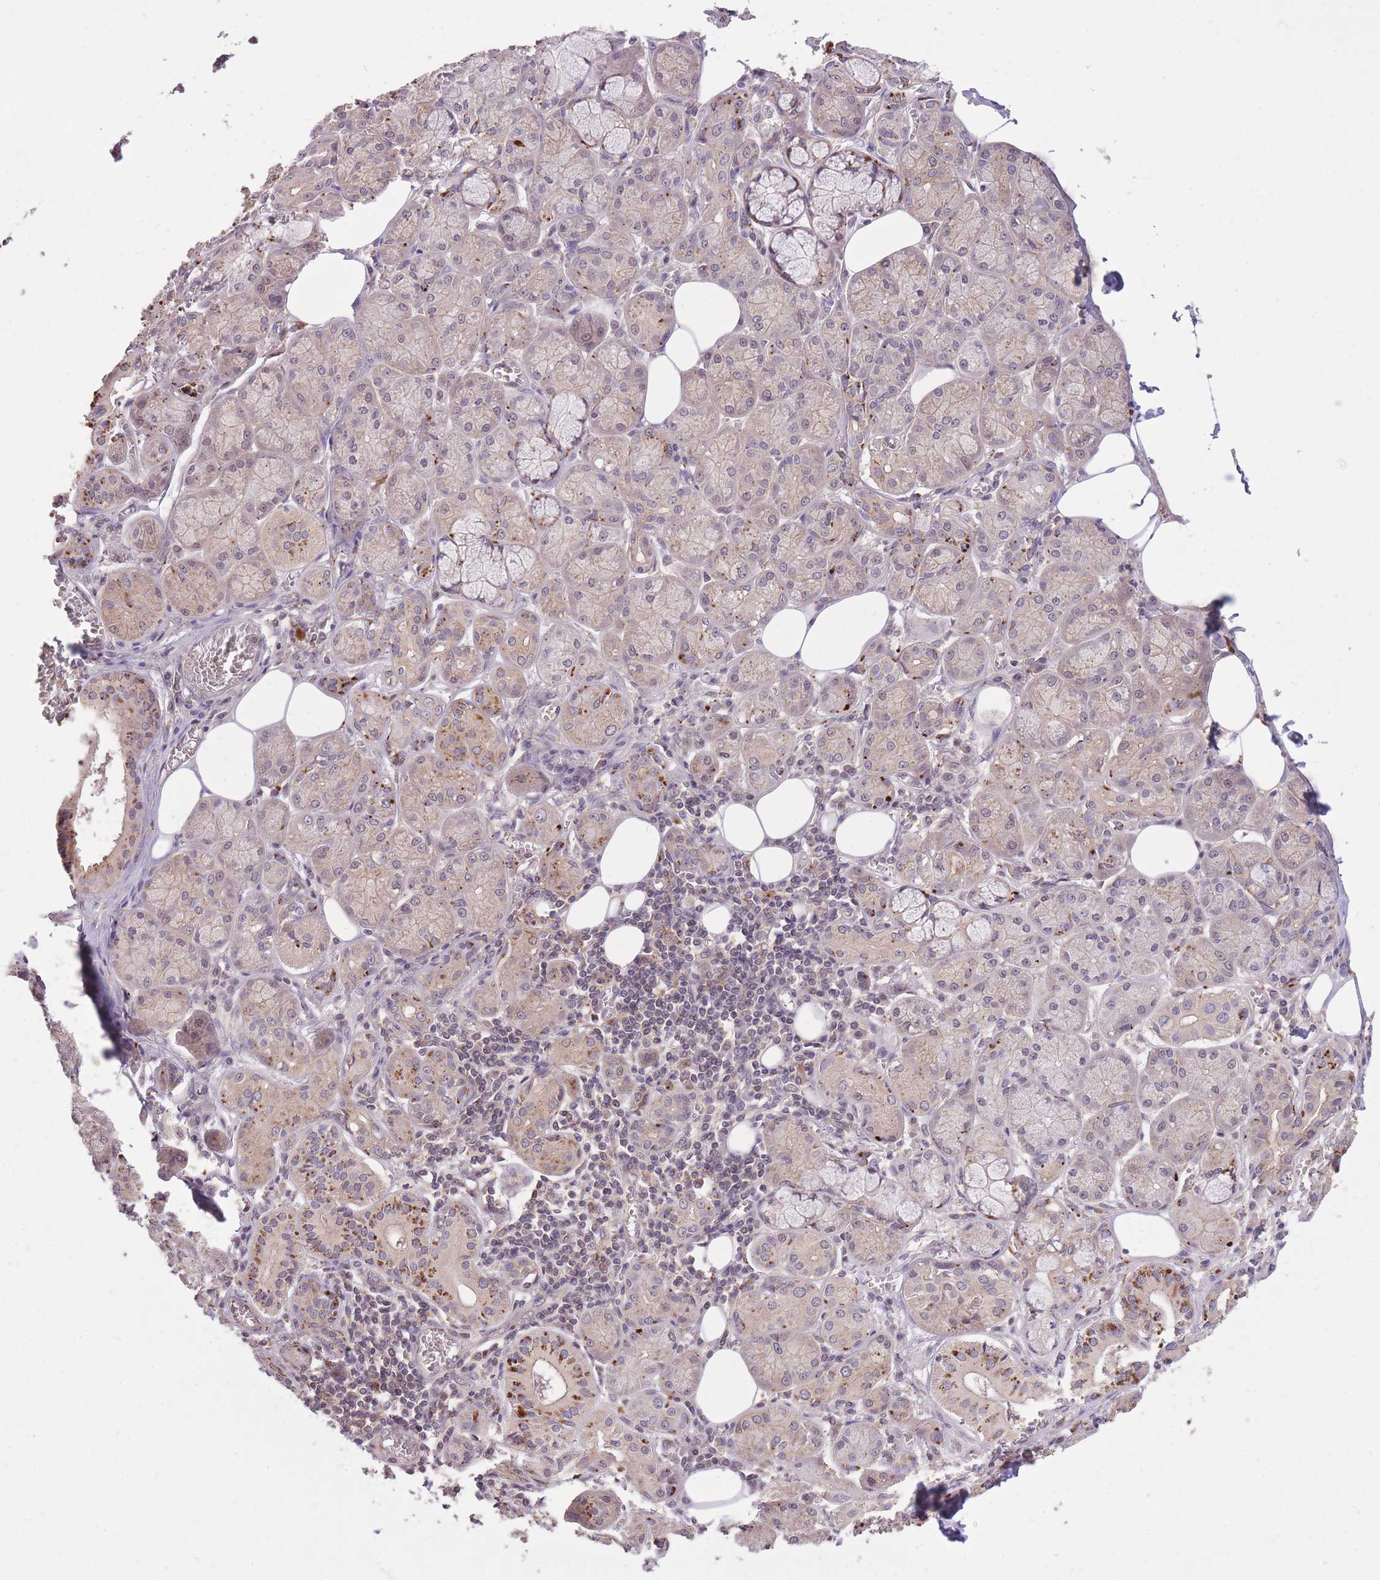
{"staining": {"intensity": "strong", "quantity": "25%-75%", "location": "cytoplasmic/membranous"}, "tissue": "salivary gland", "cell_type": "Glandular cells", "image_type": "normal", "snomed": [{"axis": "morphology", "description": "Normal tissue, NOS"}, {"axis": "topography", "description": "Salivary gland"}], "caption": "IHC staining of normal salivary gland, which shows high levels of strong cytoplasmic/membranous positivity in approximately 25%-75% of glandular cells indicating strong cytoplasmic/membranous protein positivity. The staining was performed using DAB (3,3'-diaminobenzidine) (brown) for protein detection and nuclei were counterstained in hematoxylin (blue).", "gene": "POLR3F", "patient": {"sex": "male", "age": 74}}